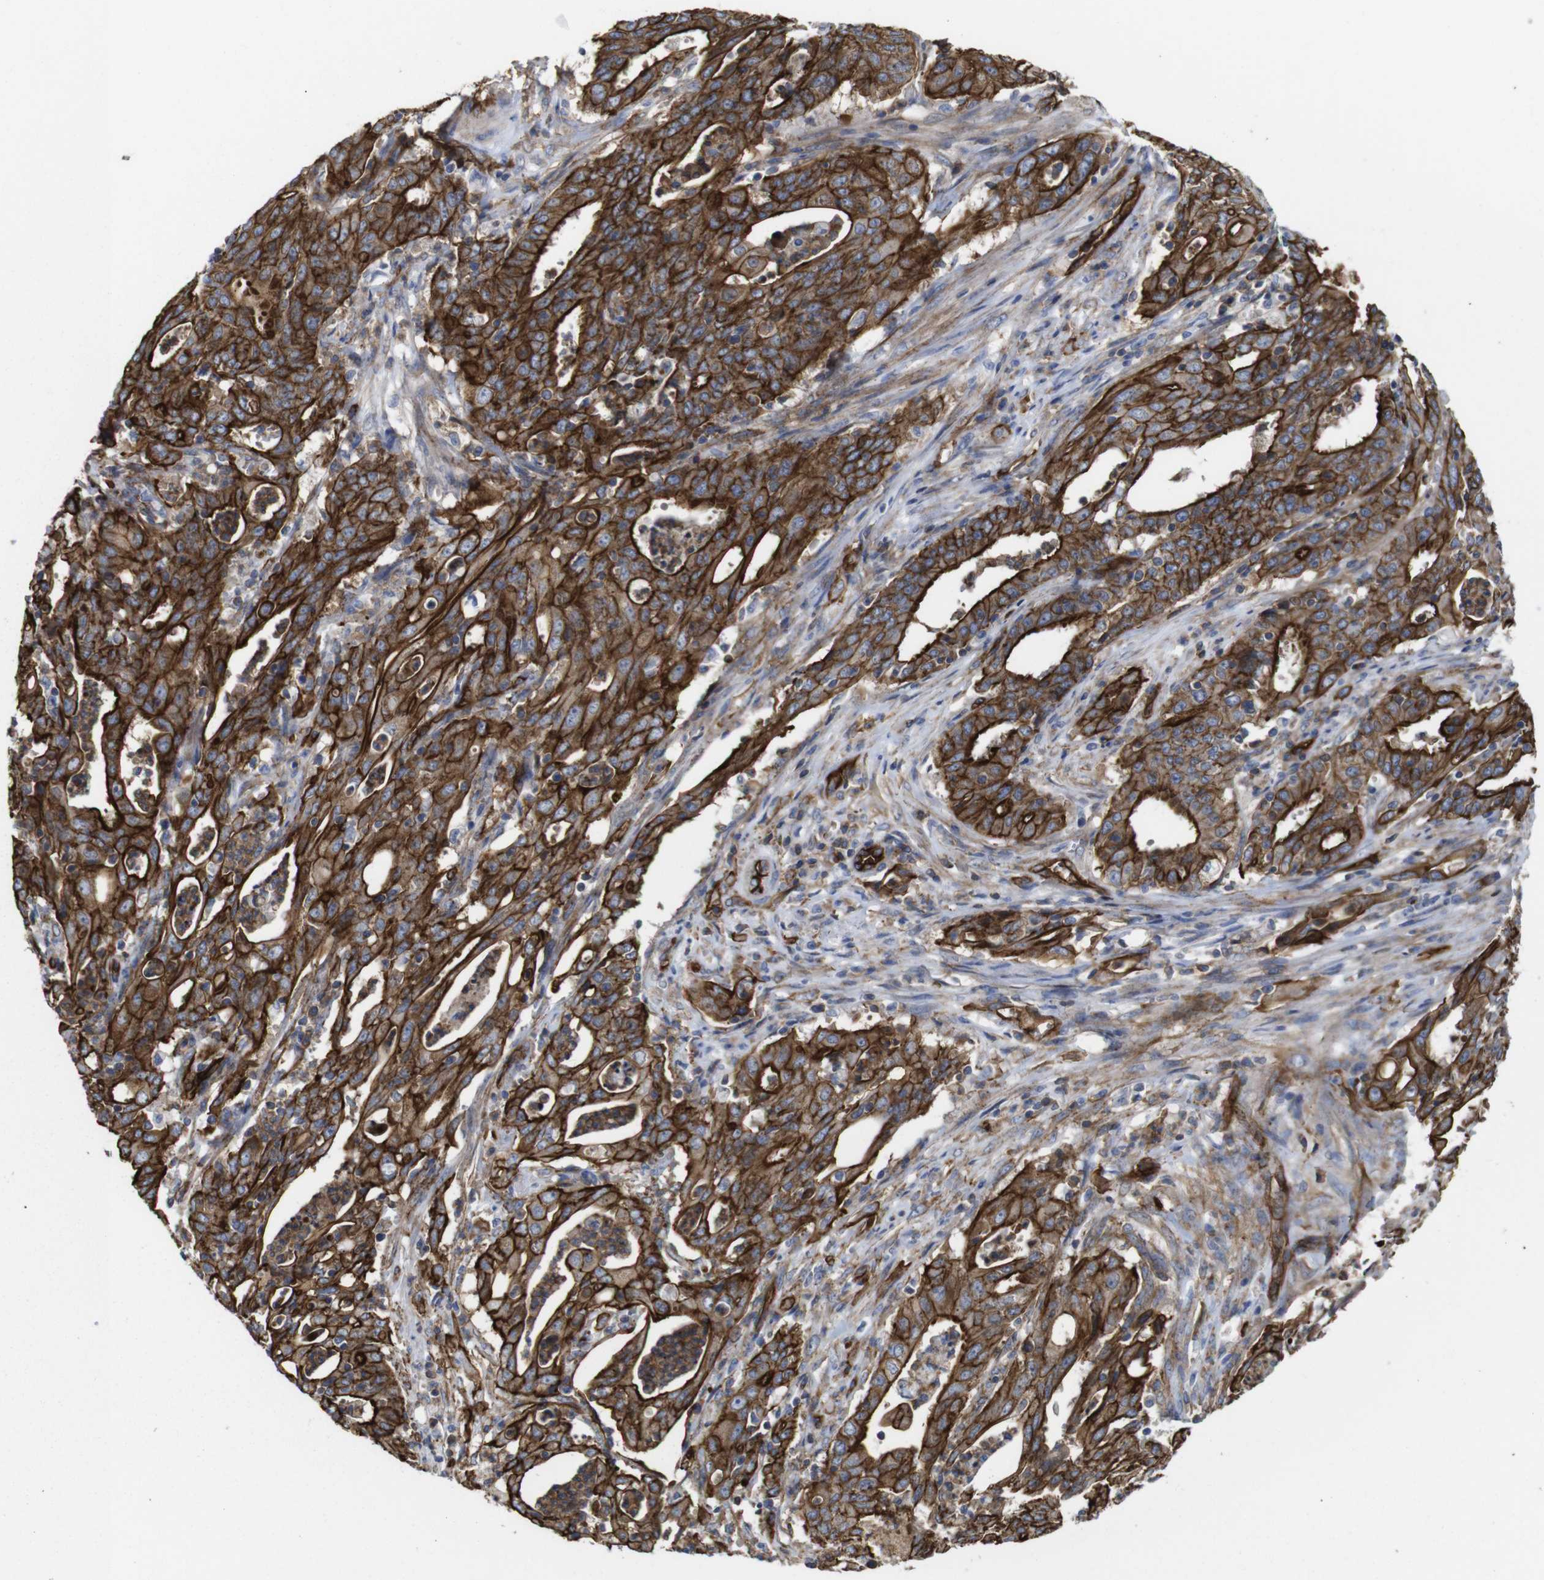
{"staining": {"intensity": "strong", "quantity": ">75%", "location": "cytoplasmic/membranous"}, "tissue": "cervical cancer", "cell_type": "Tumor cells", "image_type": "cancer", "snomed": [{"axis": "morphology", "description": "Adenocarcinoma, NOS"}, {"axis": "topography", "description": "Cervix"}], "caption": "Cervical cancer (adenocarcinoma) tissue exhibits strong cytoplasmic/membranous expression in approximately >75% of tumor cells", "gene": "SPTBN1", "patient": {"sex": "female", "age": 44}}